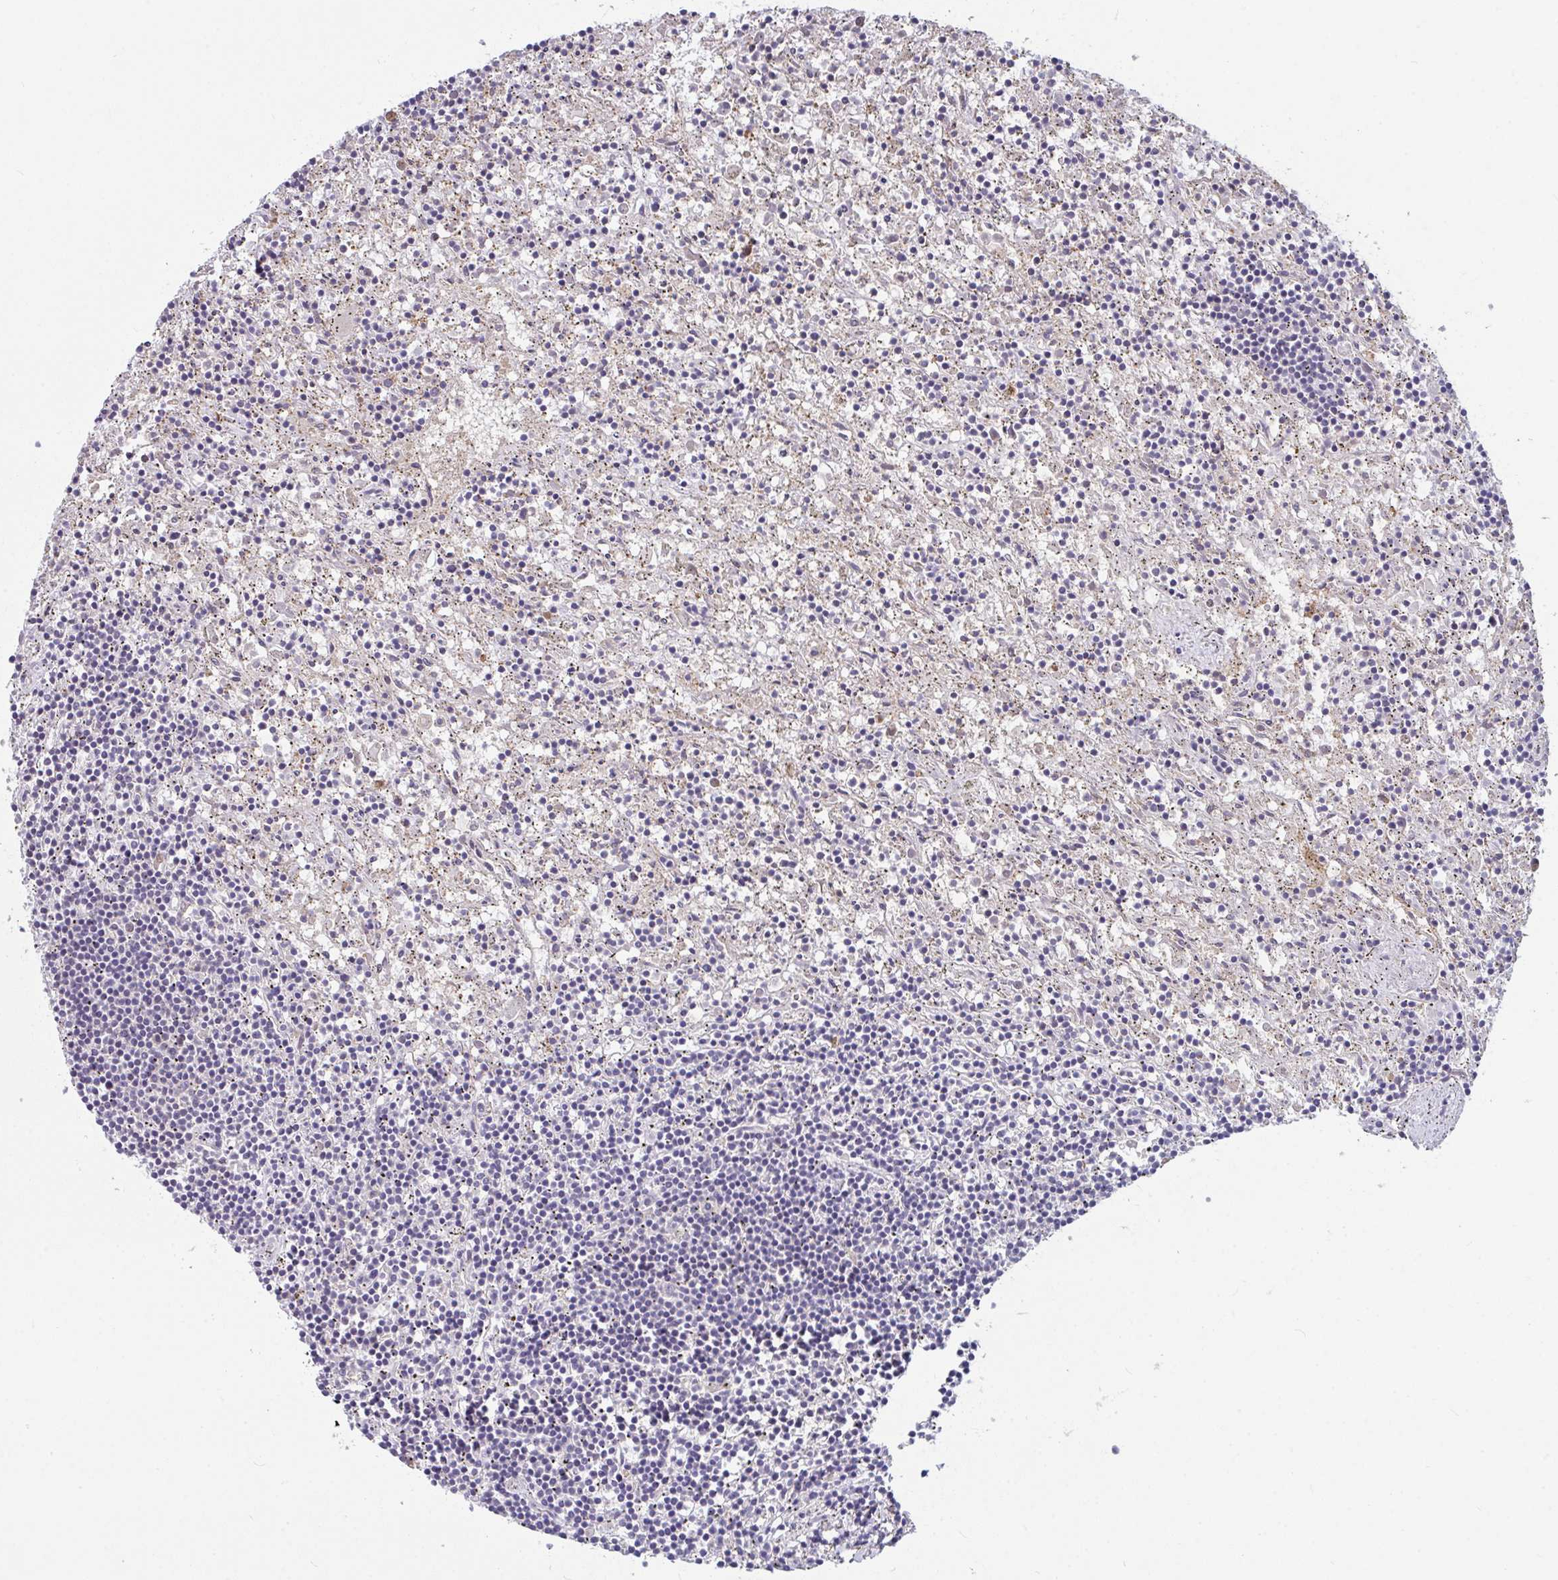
{"staining": {"intensity": "negative", "quantity": "none", "location": "none"}, "tissue": "lymphoma", "cell_type": "Tumor cells", "image_type": "cancer", "snomed": [{"axis": "morphology", "description": "Malignant lymphoma, non-Hodgkin's type, Low grade"}, {"axis": "topography", "description": "Spleen"}], "caption": "Immunohistochemistry (IHC) image of human low-grade malignant lymphoma, non-Hodgkin's type stained for a protein (brown), which exhibits no expression in tumor cells.", "gene": "GLTPD2", "patient": {"sex": "male", "age": 76}}